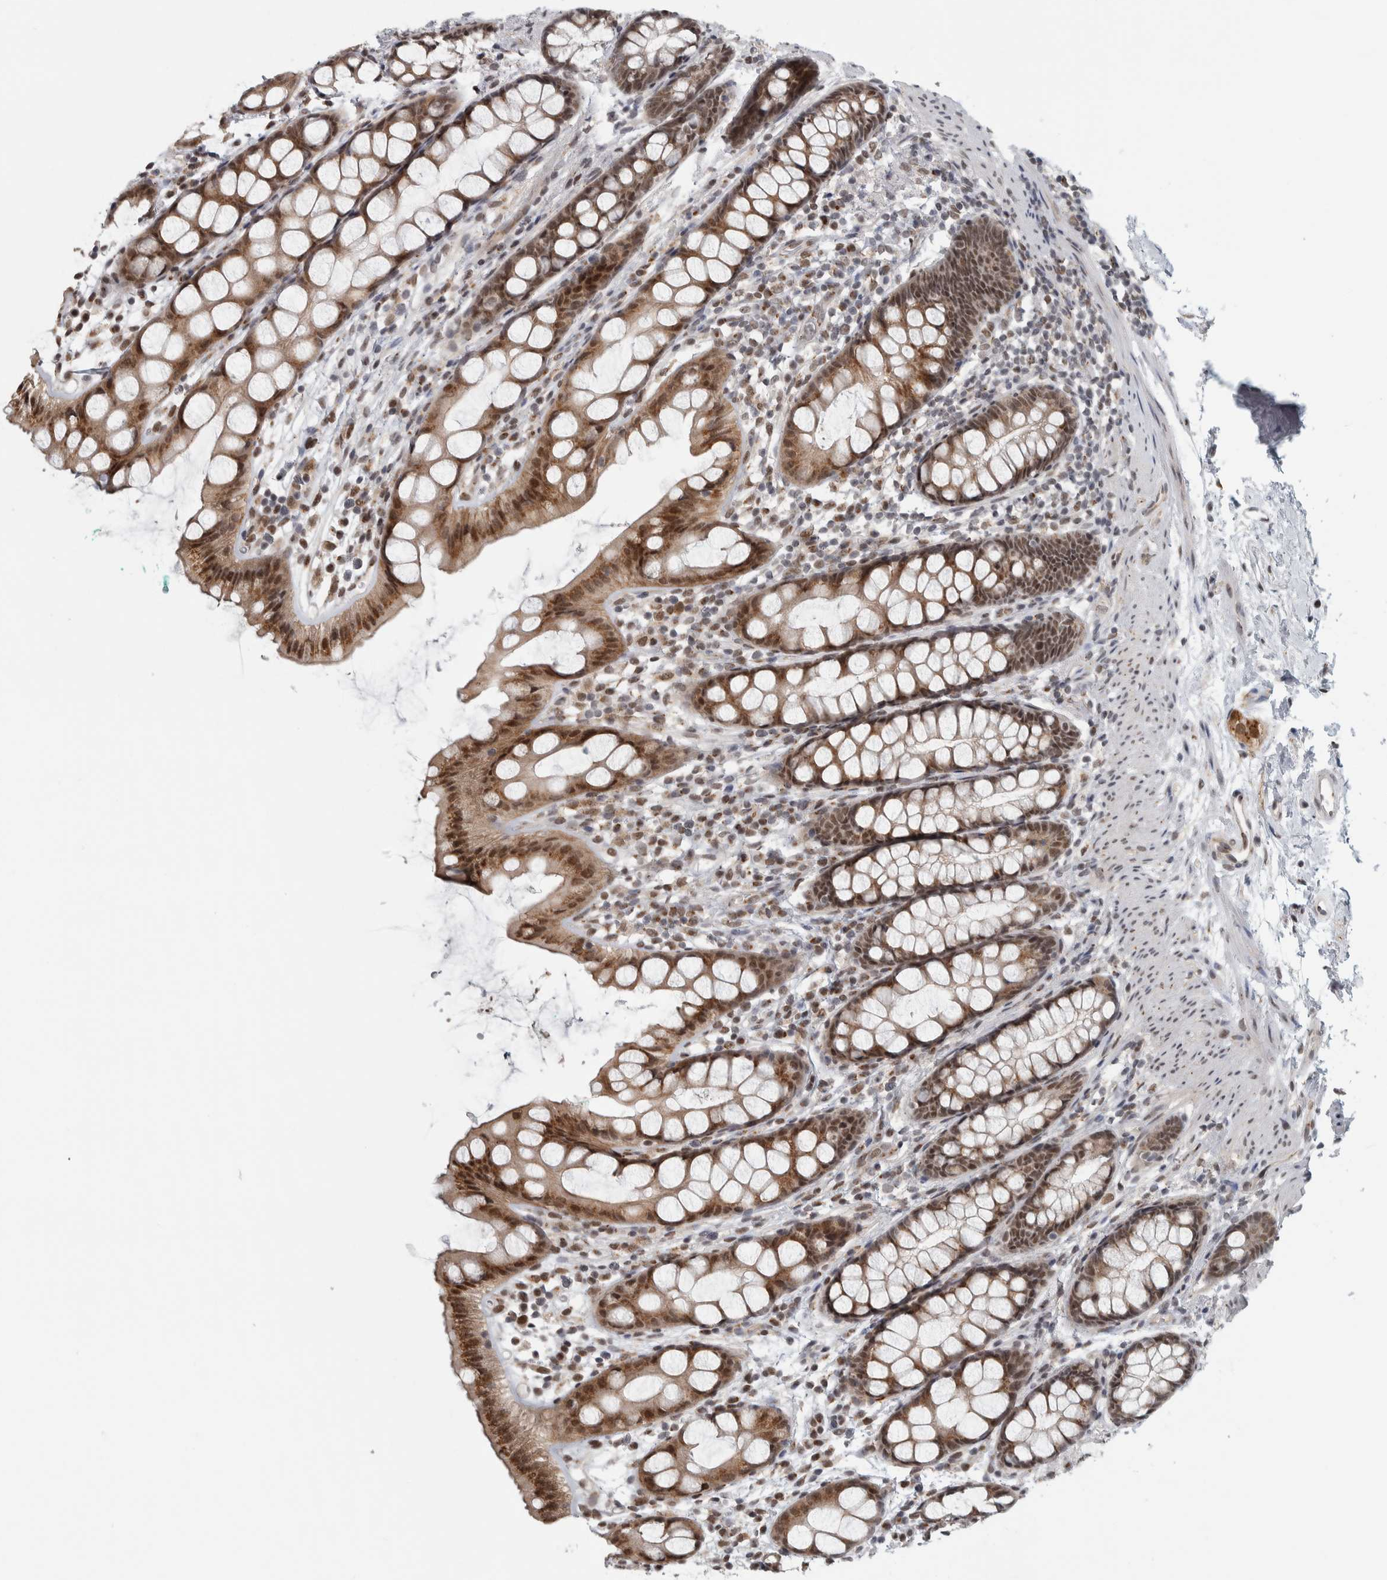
{"staining": {"intensity": "moderate", "quantity": ">75%", "location": "cytoplasmic/membranous,nuclear"}, "tissue": "rectum", "cell_type": "Glandular cells", "image_type": "normal", "snomed": [{"axis": "morphology", "description": "Normal tissue, NOS"}, {"axis": "topography", "description": "Rectum"}], "caption": "This is a photomicrograph of immunohistochemistry (IHC) staining of unremarkable rectum, which shows moderate positivity in the cytoplasmic/membranous,nuclear of glandular cells.", "gene": "ZMYND8", "patient": {"sex": "female", "age": 65}}